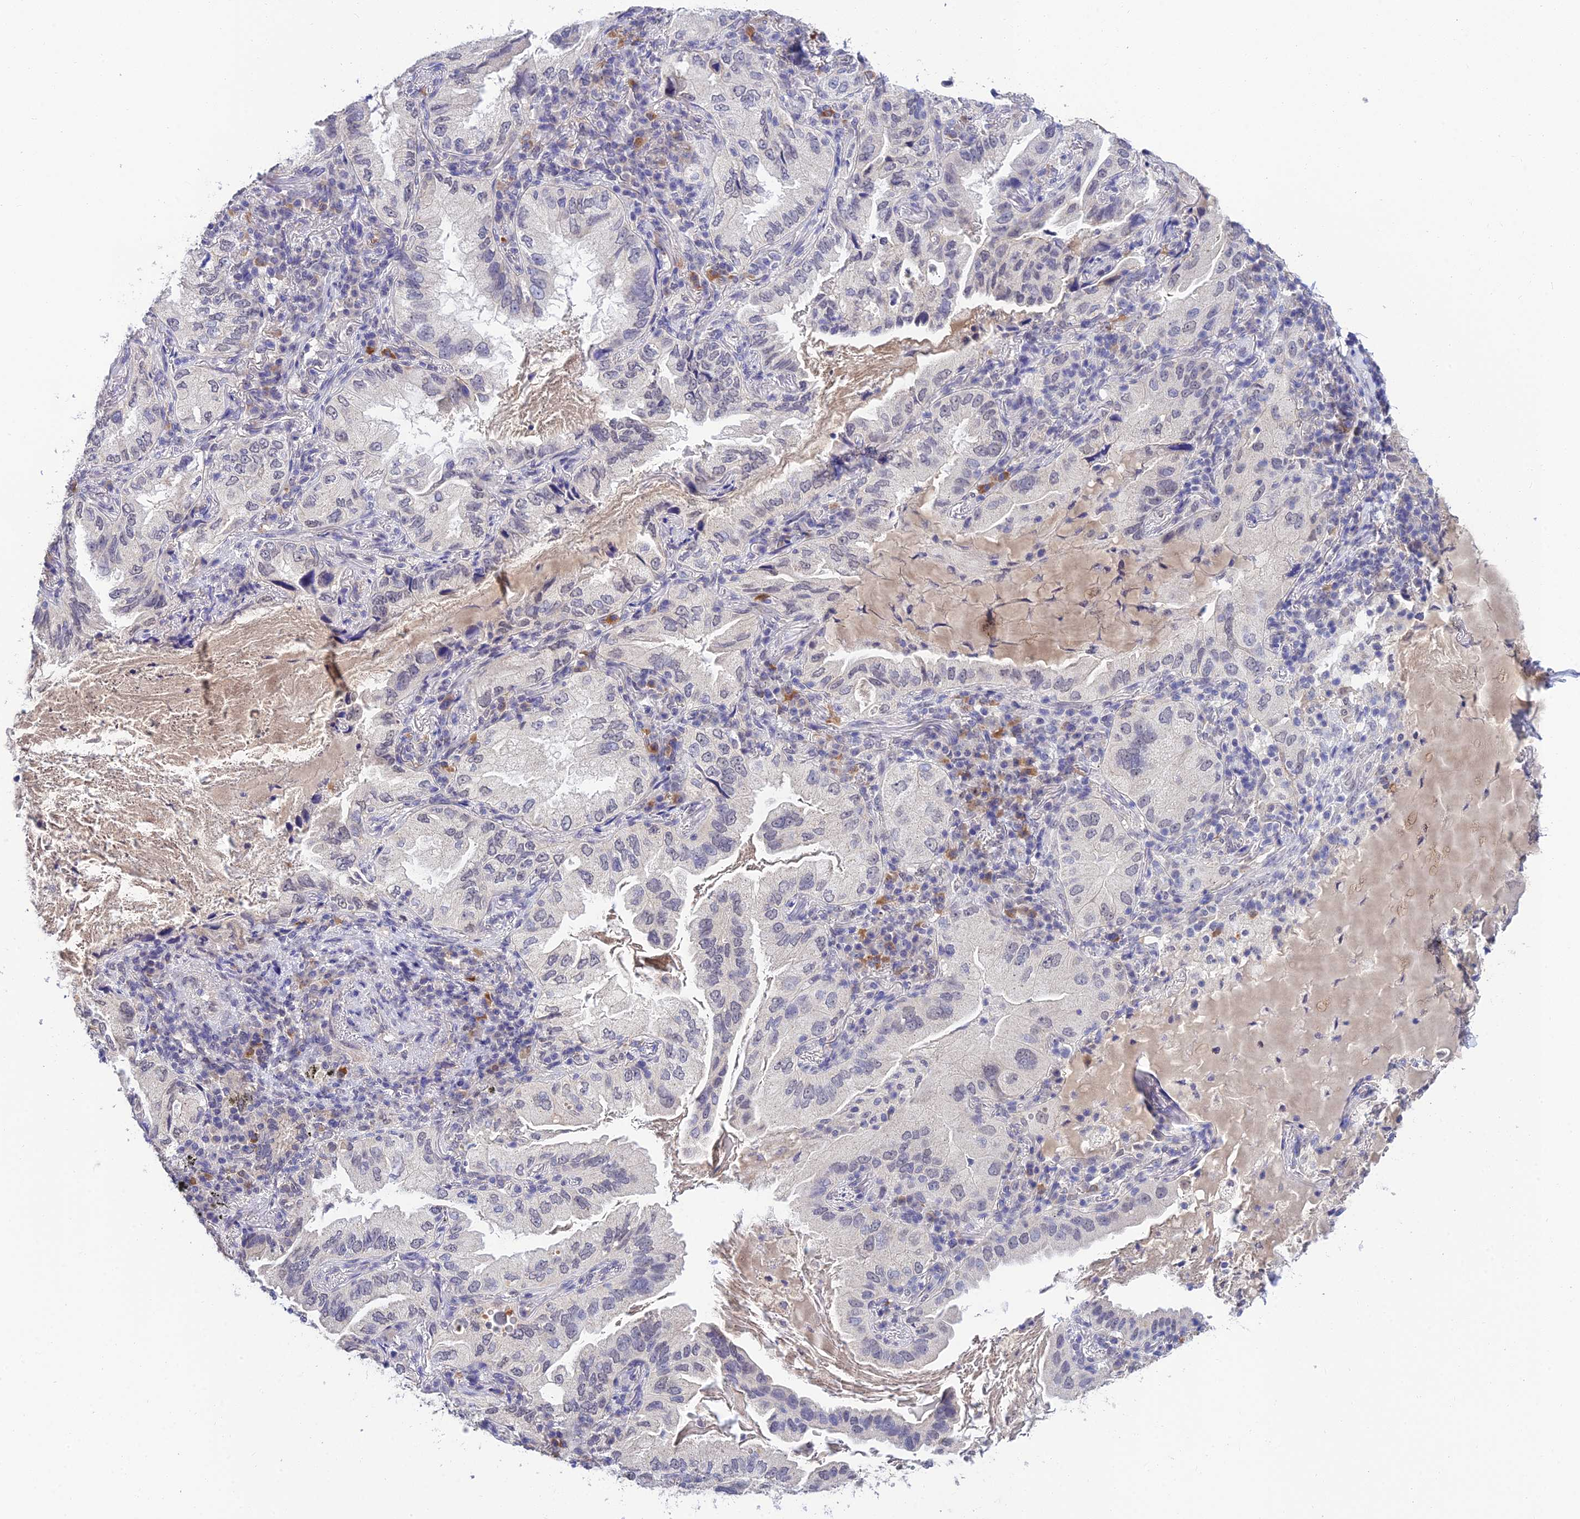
{"staining": {"intensity": "negative", "quantity": "none", "location": "none"}, "tissue": "lung cancer", "cell_type": "Tumor cells", "image_type": "cancer", "snomed": [{"axis": "morphology", "description": "Adenocarcinoma, NOS"}, {"axis": "topography", "description": "Lung"}], "caption": "A high-resolution histopathology image shows immunohistochemistry staining of adenocarcinoma (lung), which reveals no significant positivity in tumor cells. The staining was performed using DAB to visualize the protein expression in brown, while the nuclei were stained in blue with hematoxylin (Magnification: 20x).", "gene": "HOXB1", "patient": {"sex": "female", "age": 69}}